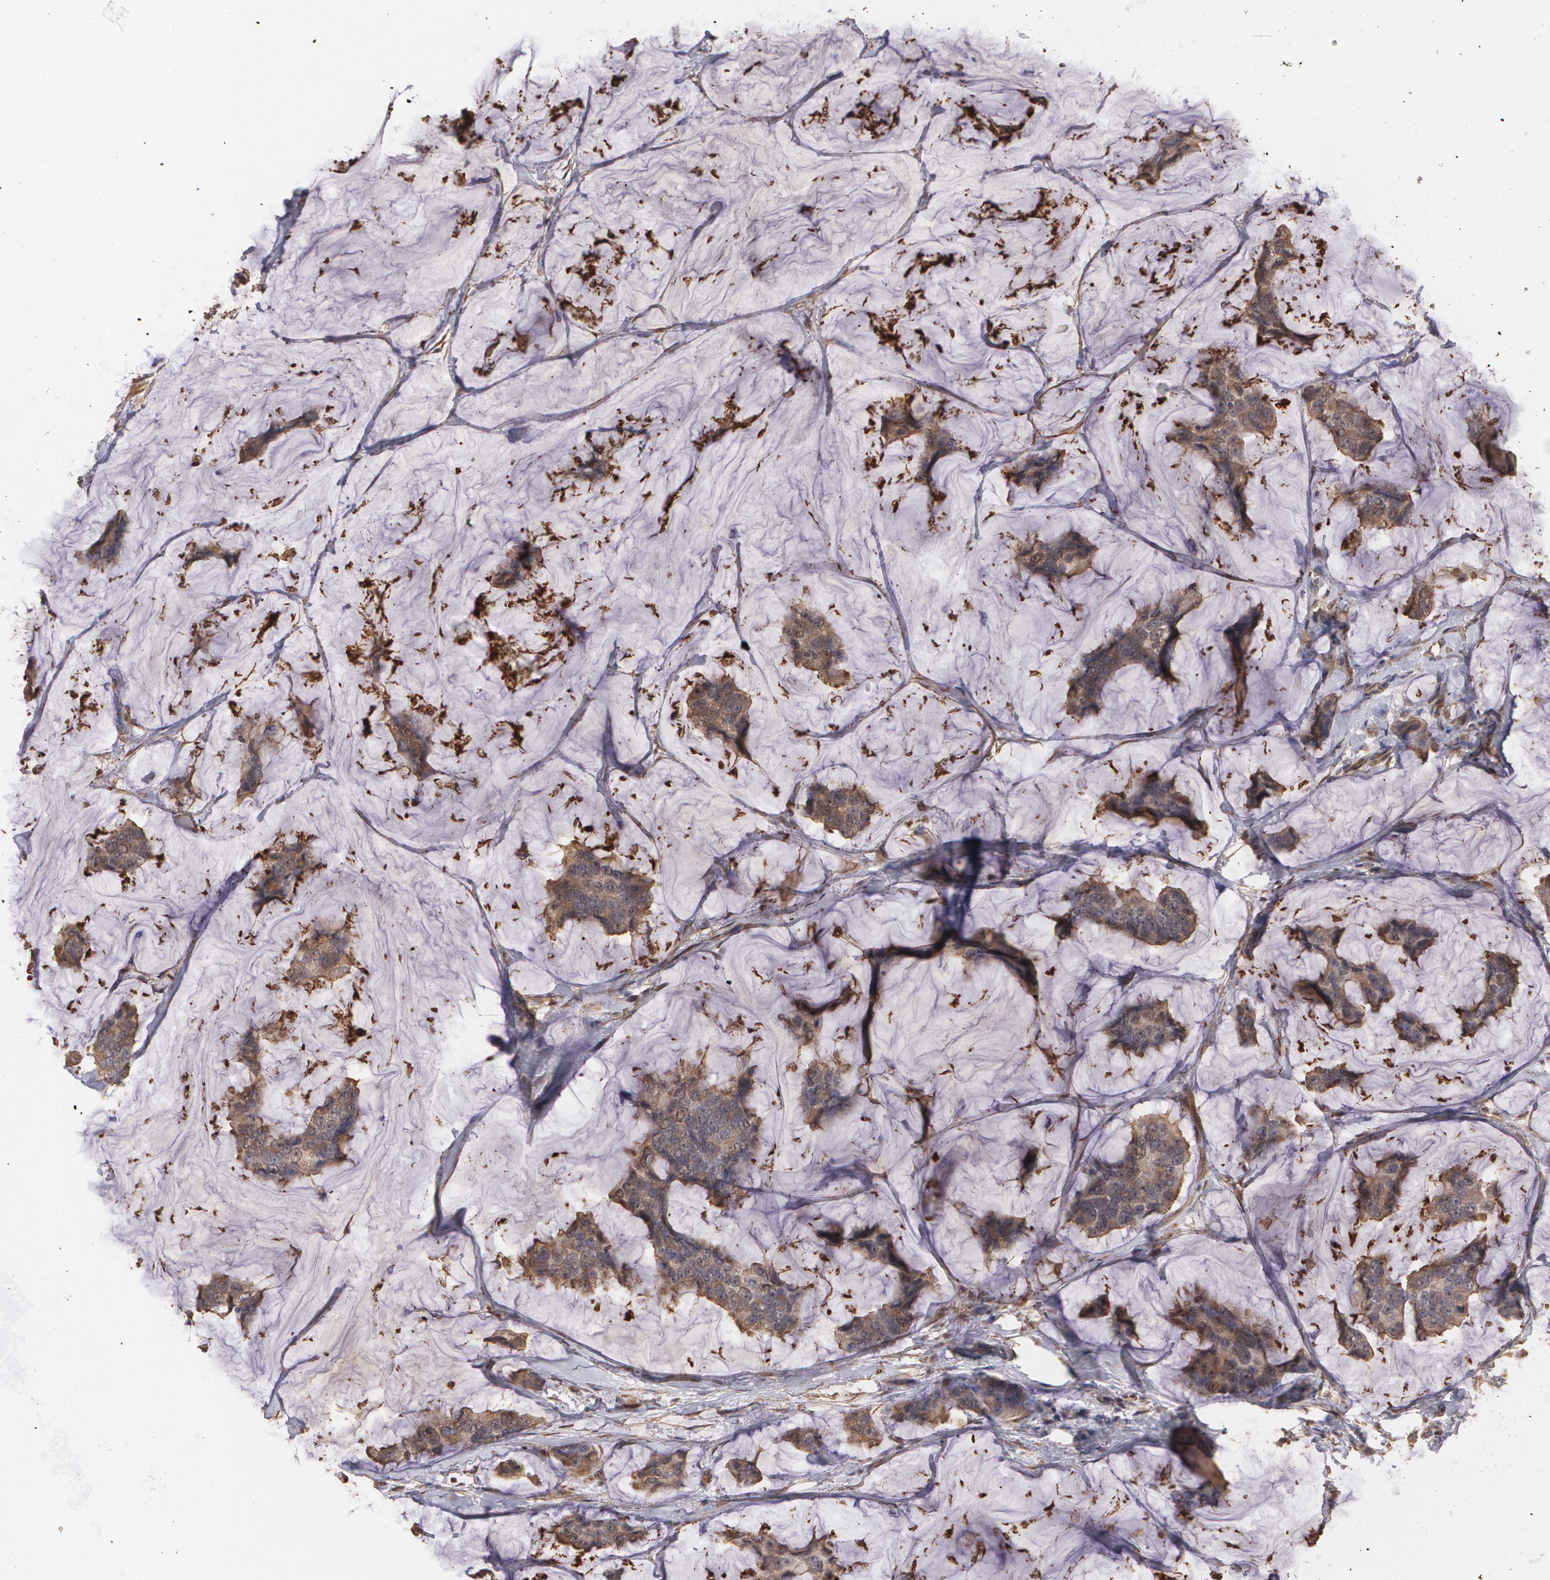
{"staining": {"intensity": "moderate", "quantity": ">75%", "location": "cytoplasmic/membranous"}, "tissue": "breast cancer", "cell_type": "Tumor cells", "image_type": "cancer", "snomed": [{"axis": "morphology", "description": "Normal tissue, NOS"}, {"axis": "morphology", "description": "Duct carcinoma"}, {"axis": "topography", "description": "Breast"}], "caption": "There is medium levels of moderate cytoplasmic/membranous expression in tumor cells of breast cancer (invasive ductal carcinoma), as demonstrated by immunohistochemical staining (brown color).", "gene": "PON1", "patient": {"sex": "female", "age": 50}}